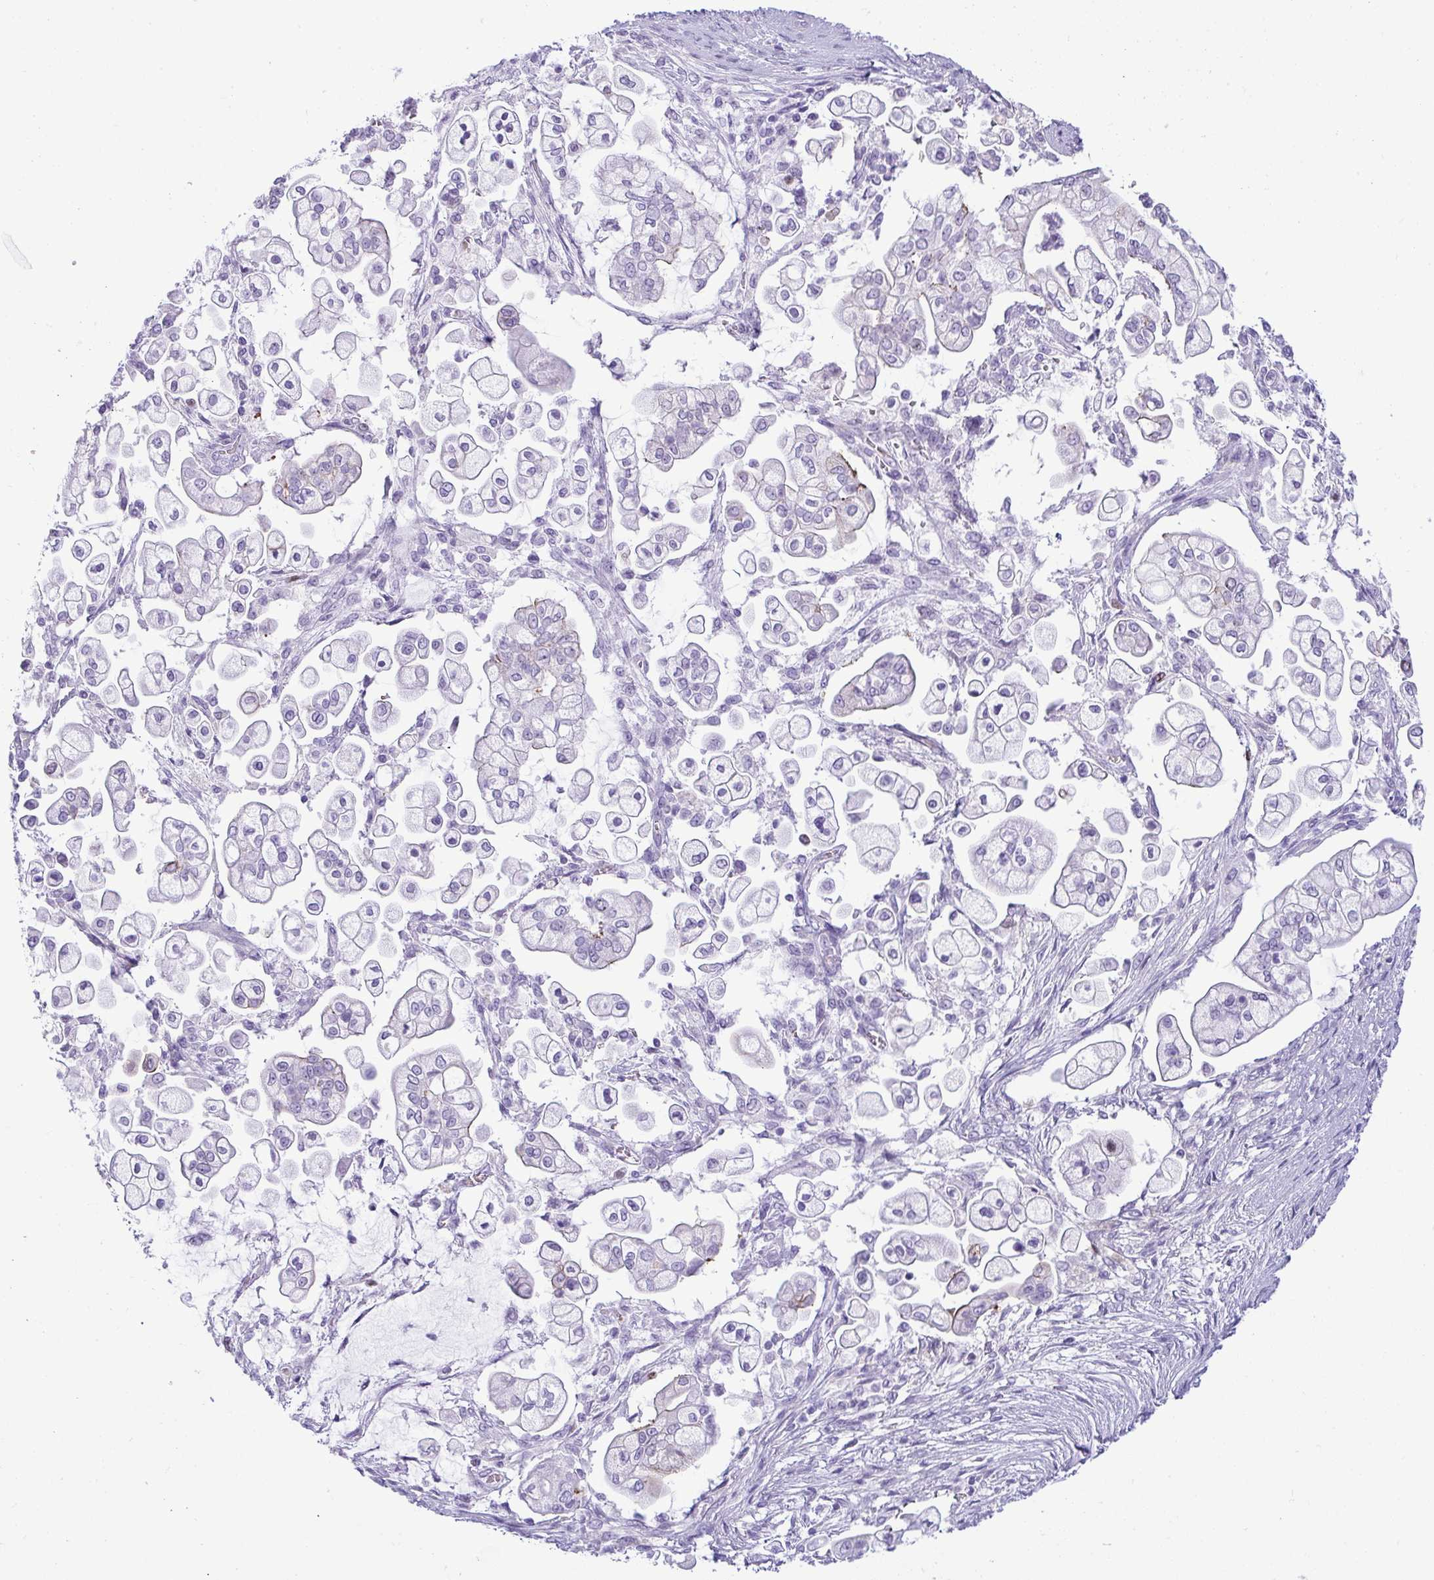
{"staining": {"intensity": "moderate", "quantity": "<25%", "location": "cytoplasmic/membranous,nuclear"}, "tissue": "pancreatic cancer", "cell_type": "Tumor cells", "image_type": "cancer", "snomed": [{"axis": "morphology", "description": "Adenocarcinoma, NOS"}, {"axis": "topography", "description": "Pancreas"}], "caption": "Protein staining of pancreatic cancer tissue displays moderate cytoplasmic/membranous and nuclear positivity in approximately <25% of tumor cells. The staining is performed using DAB brown chromogen to label protein expression. The nuclei are counter-stained blue using hematoxylin.", "gene": "SUZ12", "patient": {"sex": "female", "age": 69}}